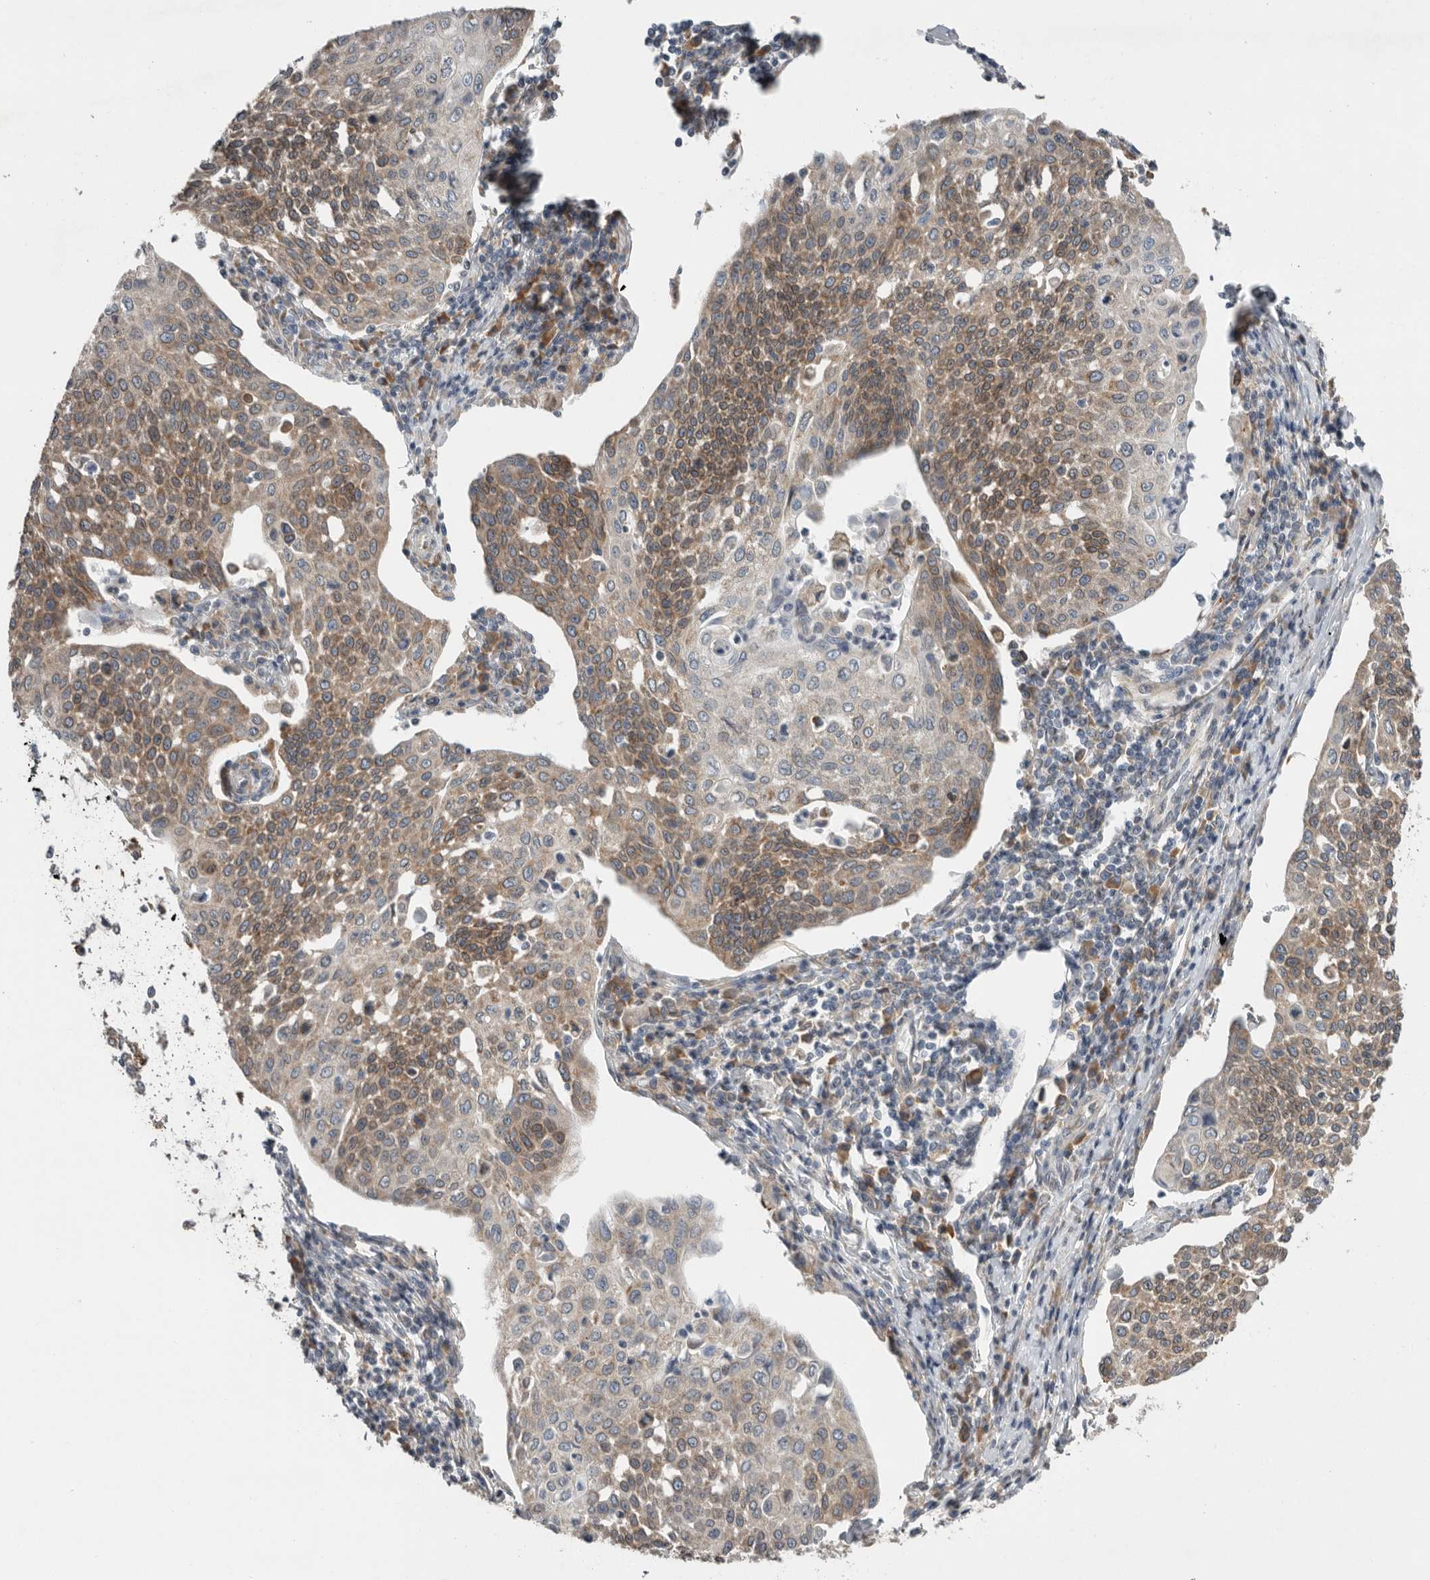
{"staining": {"intensity": "moderate", "quantity": ">75%", "location": "cytoplasmic/membranous"}, "tissue": "cervical cancer", "cell_type": "Tumor cells", "image_type": "cancer", "snomed": [{"axis": "morphology", "description": "Squamous cell carcinoma, NOS"}, {"axis": "topography", "description": "Cervix"}], "caption": "A high-resolution photomicrograph shows immunohistochemistry (IHC) staining of squamous cell carcinoma (cervical), which demonstrates moderate cytoplasmic/membranous positivity in about >75% of tumor cells.", "gene": "GANAB", "patient": {"sex": "female", "age": 34}}